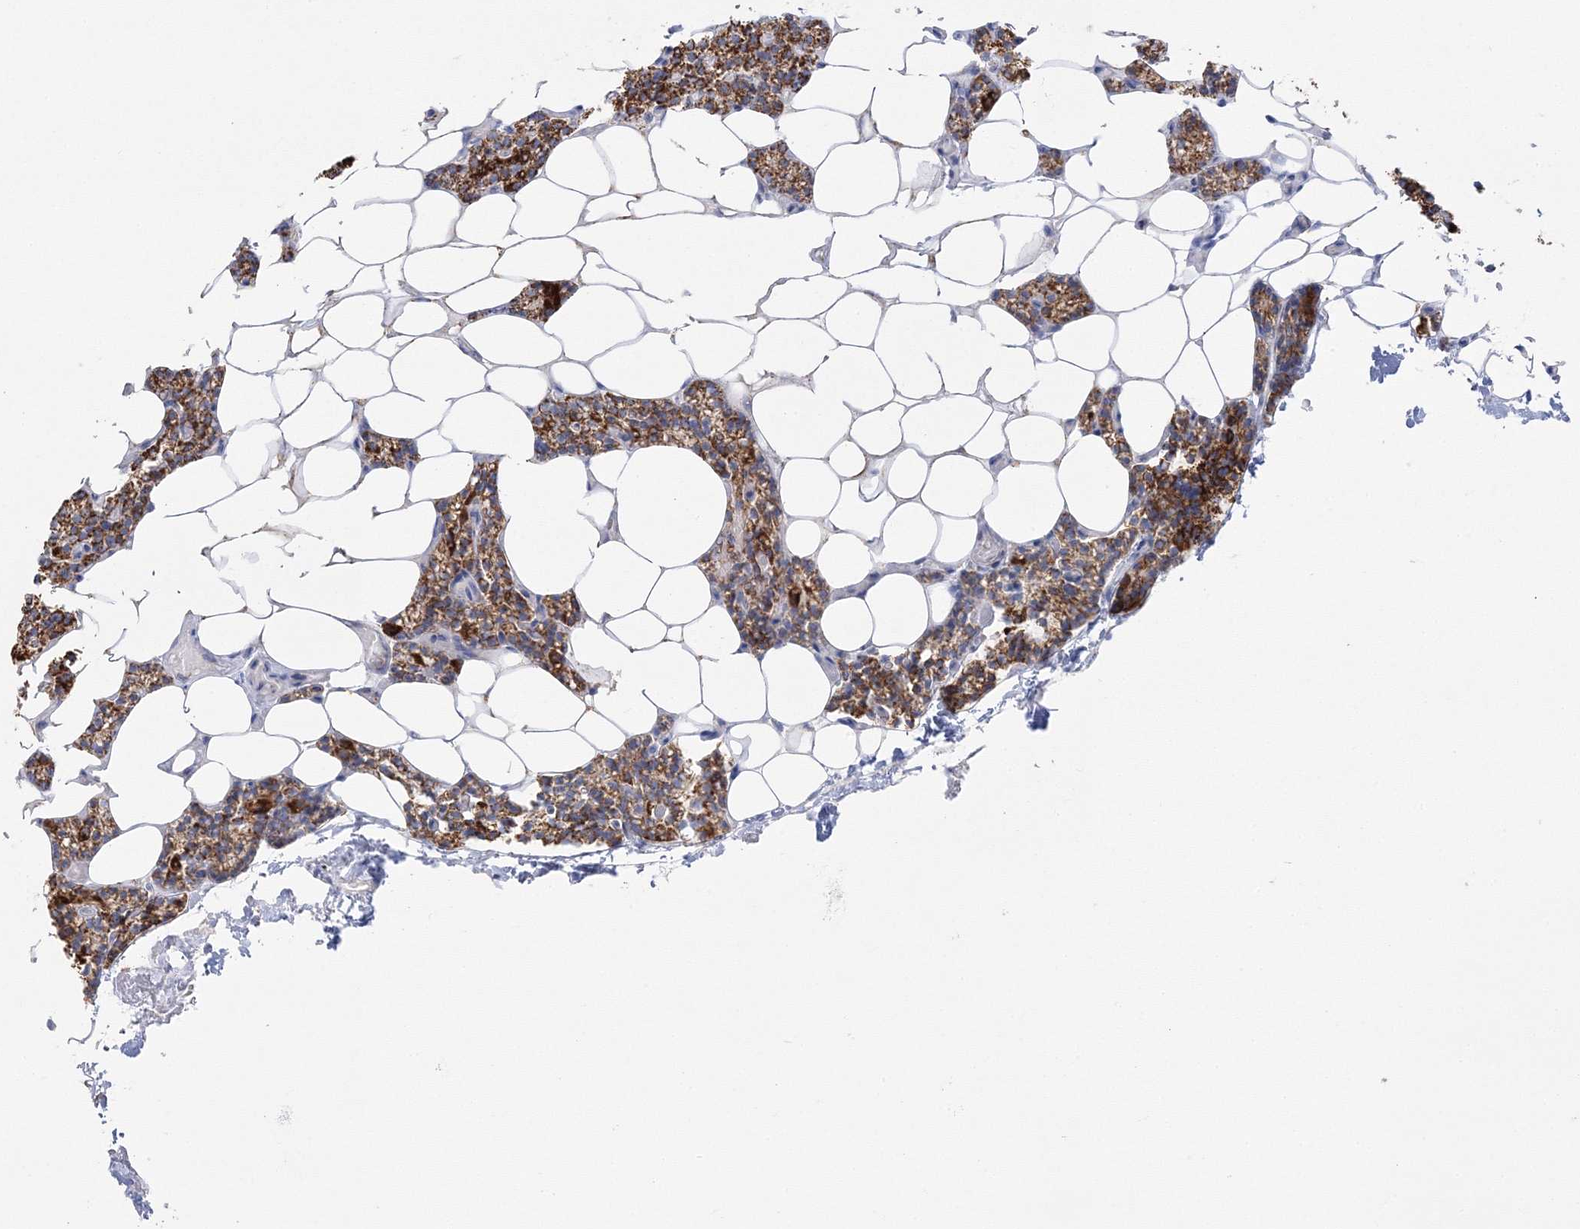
{"staining": {"intensity": "moderate", "quantity": ">75%", "location": "cytoplasmic/membranous"}, "tissue": "parathyroid gland", "cell_type": "Glandular cells", "image_type": "normal", "snomed": [{"axis": "morphology", "description": "Normal tissue, NOS"}, {"axis": "topography", "description": "Parathyroid gland"}], "caption": "Benign parathyroid gland shows moderate cytoplasmic/membranous expression in about >75% of glandular cells, visualized by immunohistochemistry. (DAB IHC with brightfield microscopy, high magnification).", "gene": "HIBCH", "patient": {"sex": "male", "age": 75}}